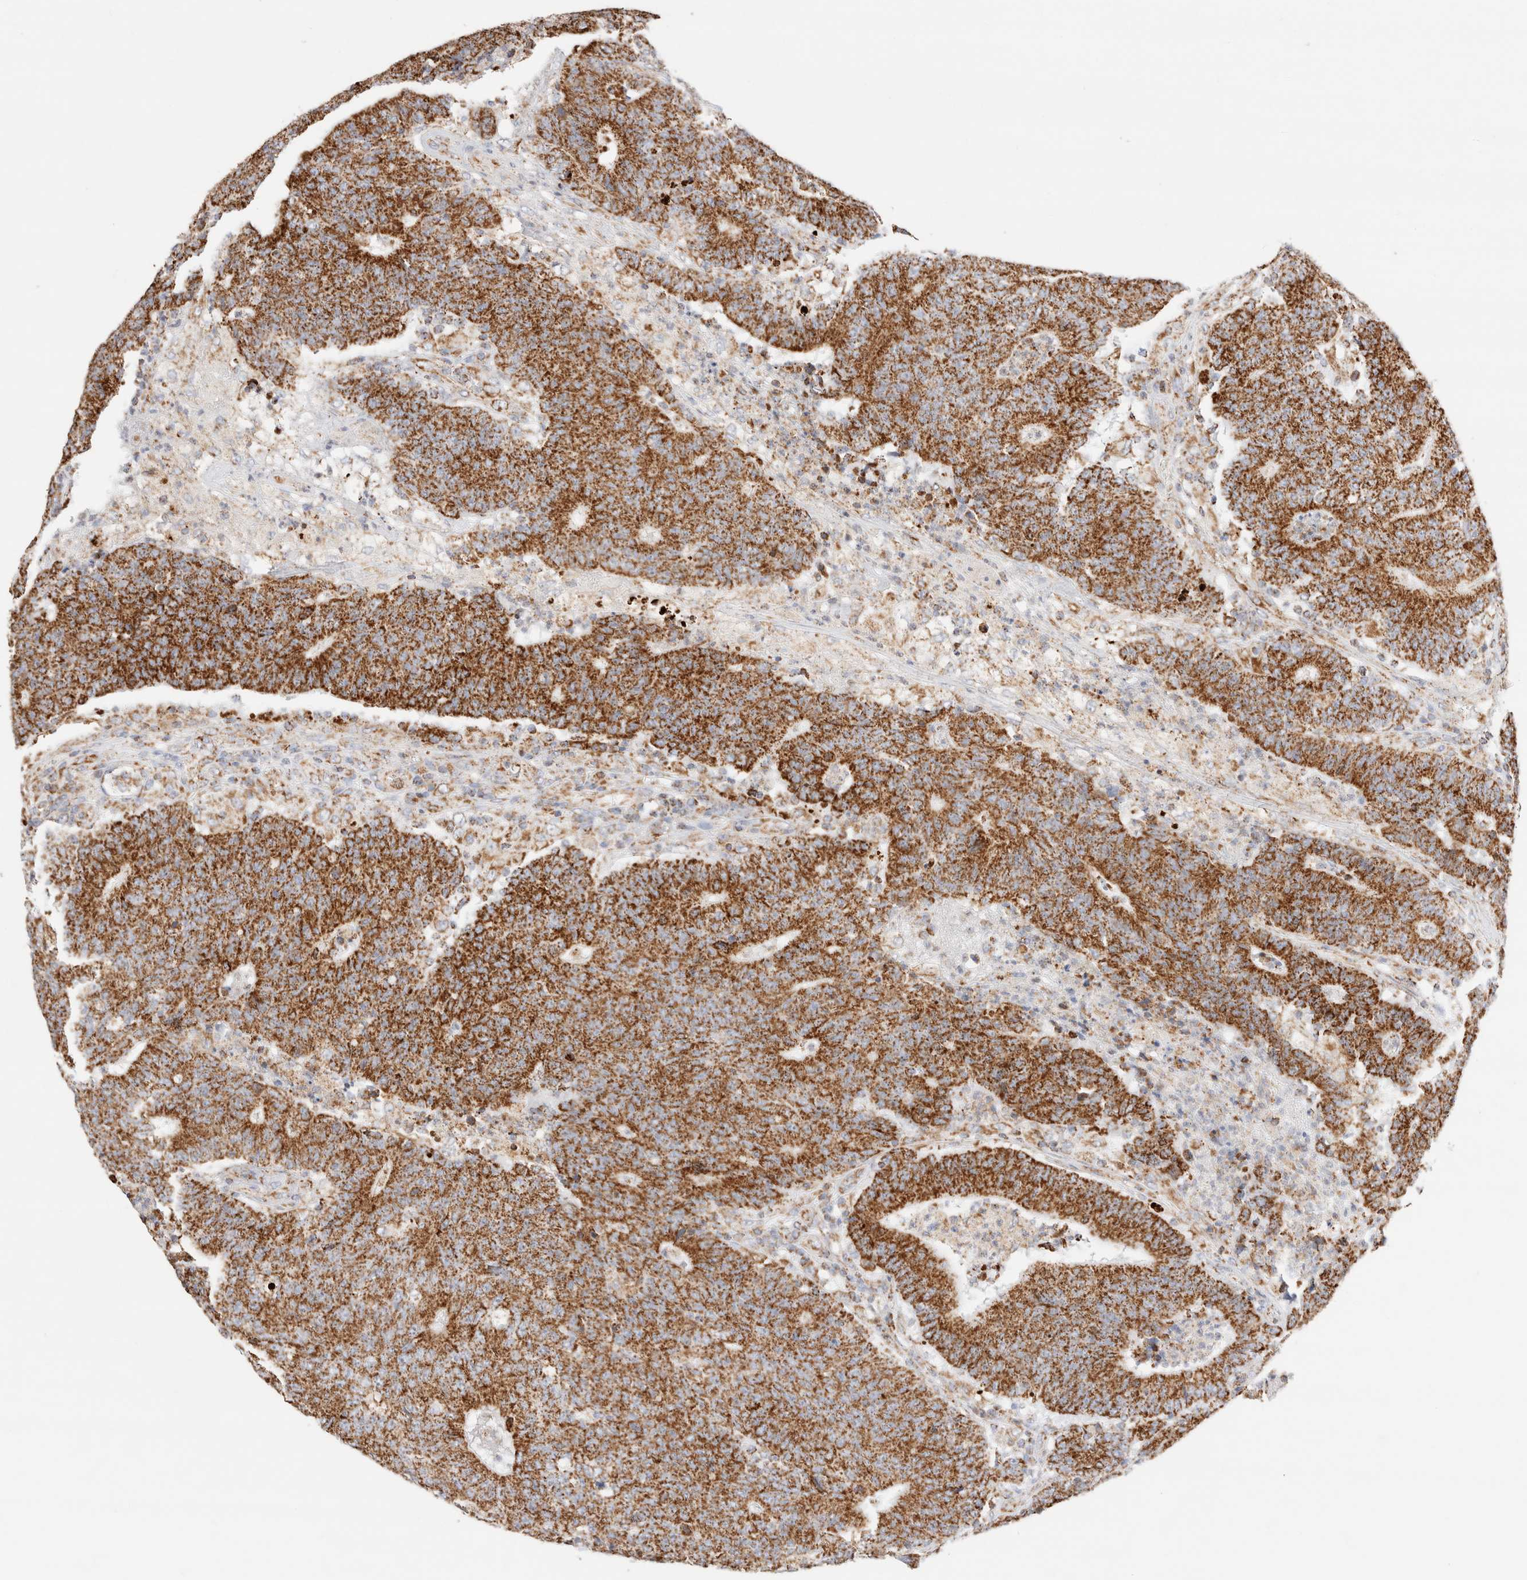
{"staining": {"intensity": "strong", "quantity": ">75%", "location": "cytoplasmic/membranous"}, "tissue": "colorectal cancer", "cell_type": "Tumor cells", "image_type": "cancer", "snomed": [{"axis": "morphology", "description": "Normal tissue, NOS"}, {"axis": "morphology", "description": "Adenocarcinoma, NOS"}, {"axis": "topography", "description": "Colon"}], "caption": "Immunohistochemistry image of neoplastic tissue: colorectal adenocarcinoma stained using immunohistochemistry shows high levels of strong protein expression localized specifically in the cytoplasmic/membranous of tumor cells, appearing as a cytoplasmic/membranous brown color.", "gene": "PHB2", "patient": {"sex": "female", "age": 75}}